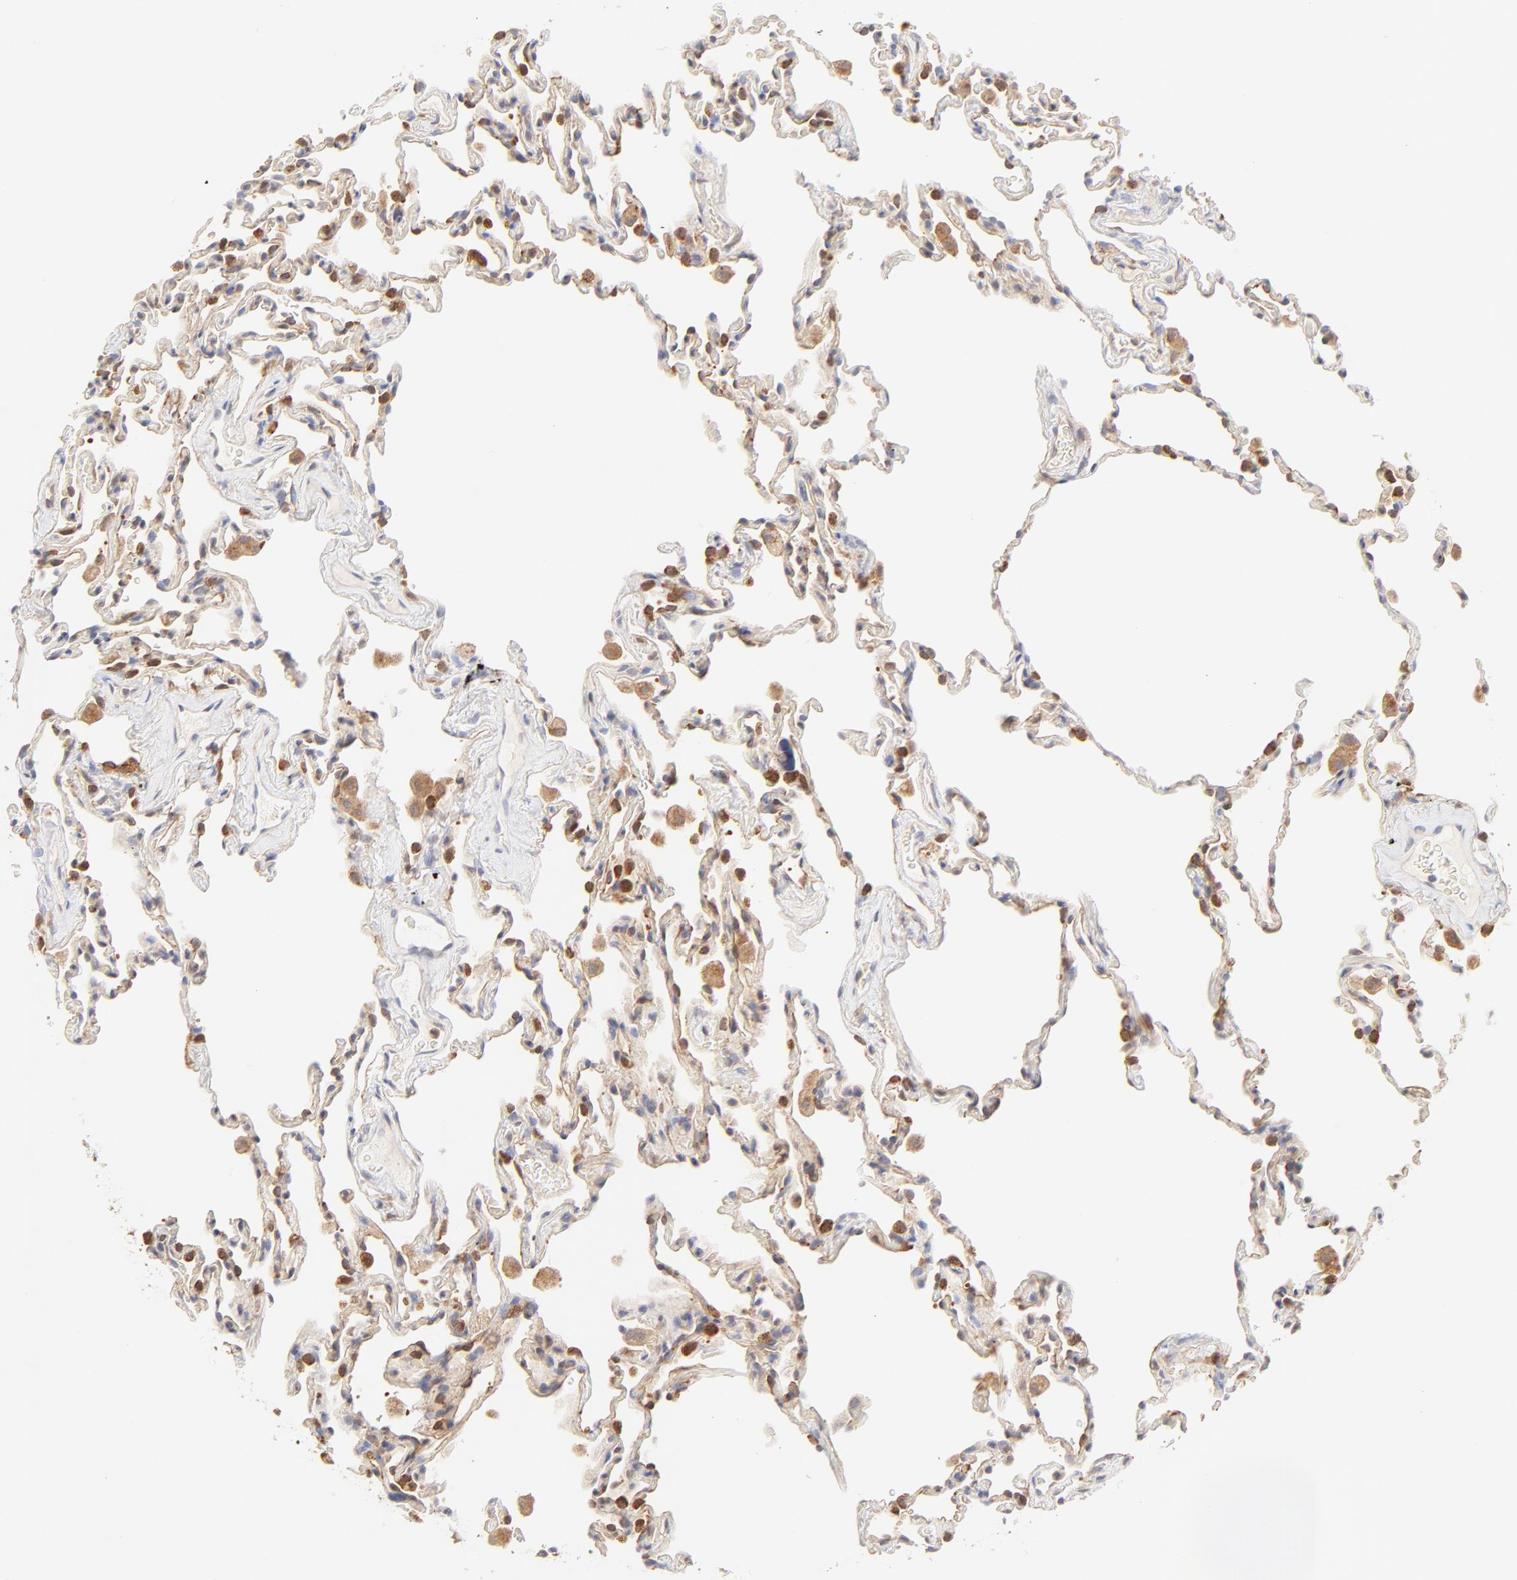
{"staining": {"intensity": "moderate", "quantity": ">75%", "location": "cytoplasmic/membranous"}, "tissue": "lung", "cell_type": "Alveolar cells", "image_type": "normal", "snomed": [{"axis": "morphology", "description": "Normal tissue, NOS"}, {"axis": "morphology", "description": "Soft tissue tumor metastatic"}, {"axis": "topography", "description": "Lung"}], "caption": "Lung stained with a brown dye shows moderate cytoplasmic/membranous positive expression in about >75% of alveolar cells.", "gene": "RPS6KA1", "patient": {"sex": "male", "age": 59}}